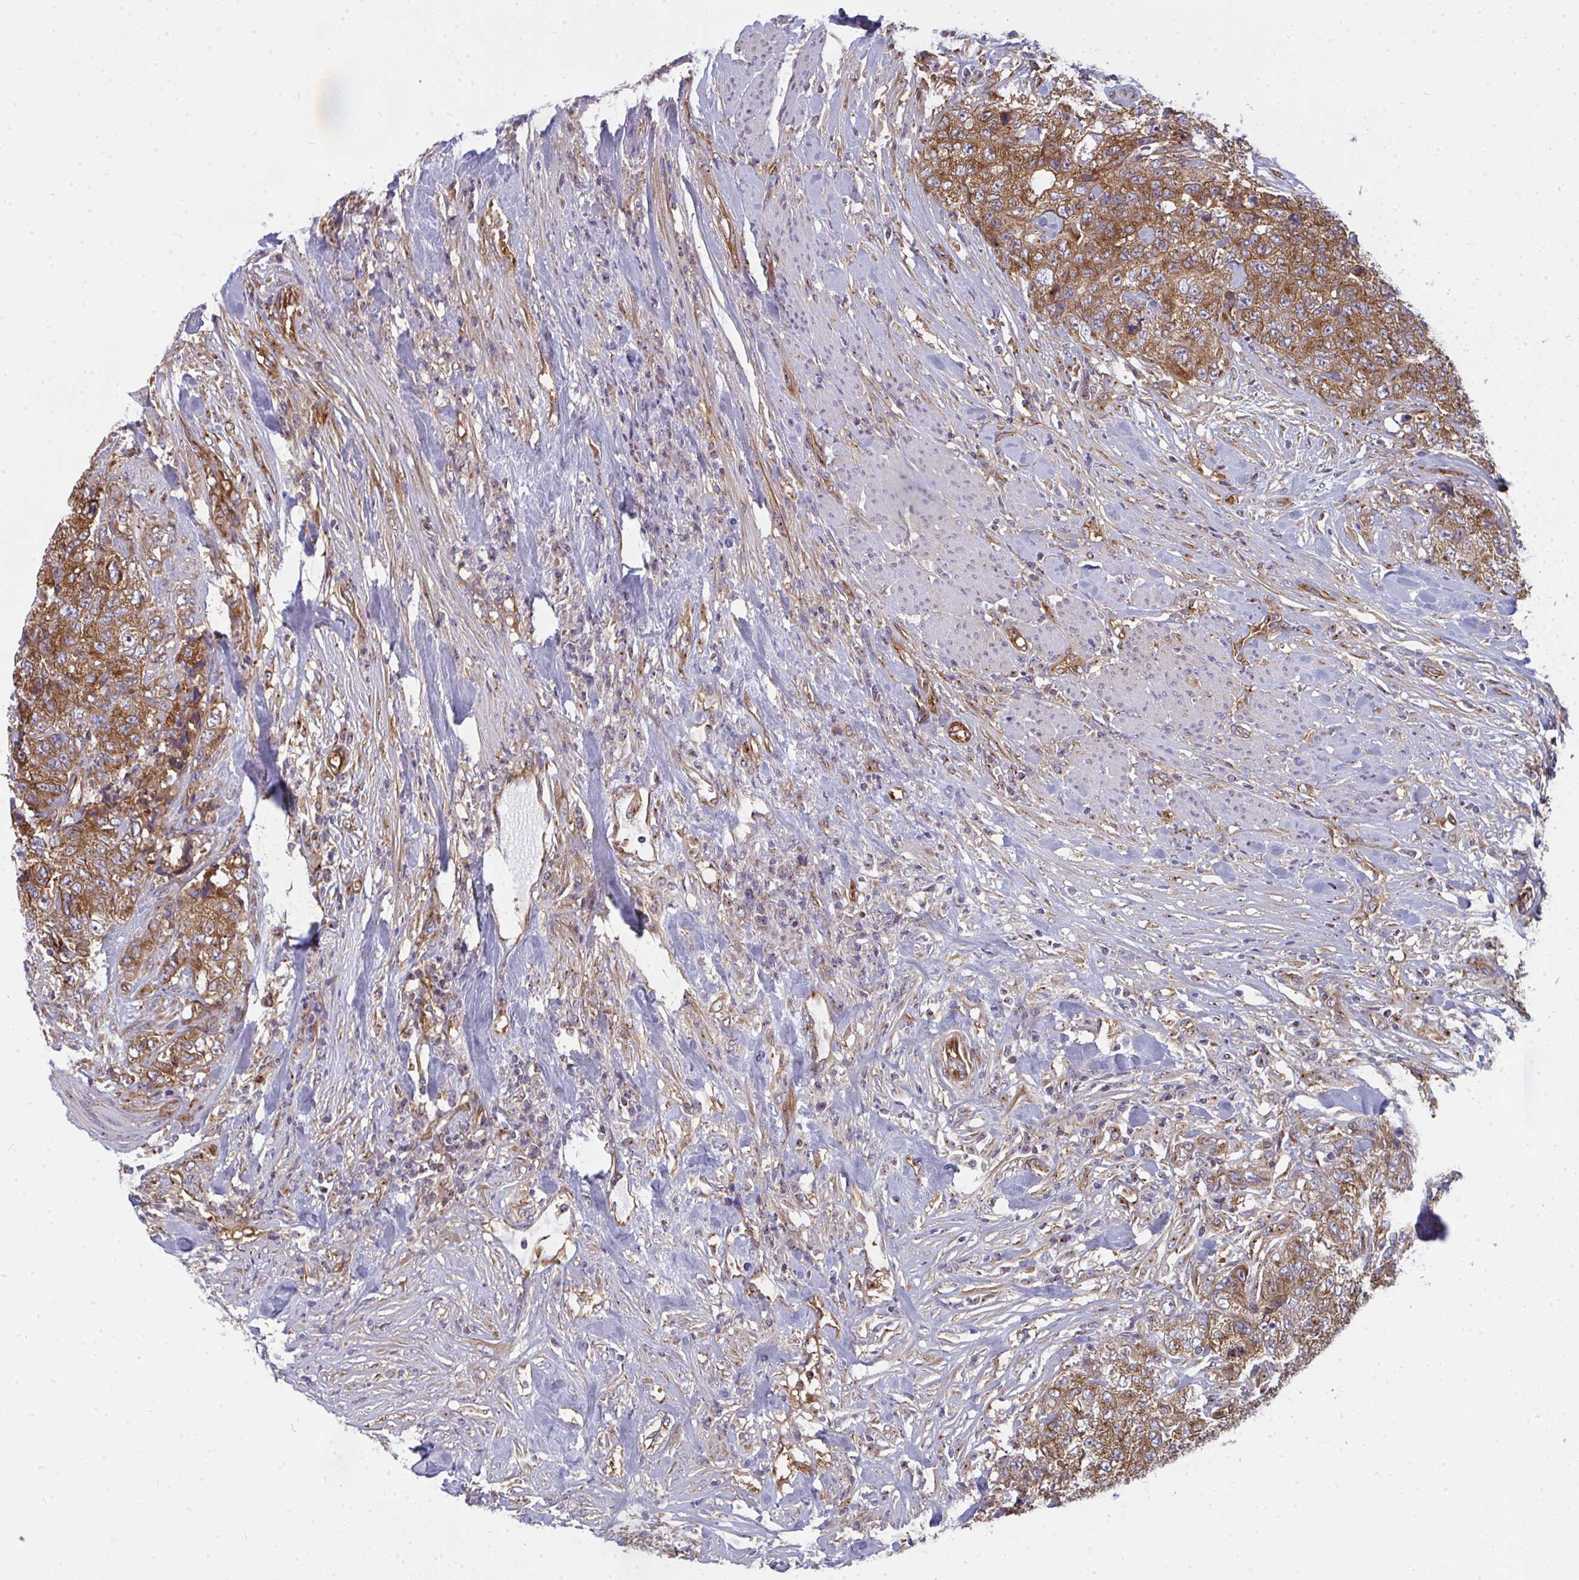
{"staining": {"intensity": "strong", "quantity": ">75%", "location": "cytoplasmic/membranous"}, "tissue": "urothelial cancer", "cell_type": "Tumor cells", "image_type": "cancer", "snomed": [{"axis": "morphology", "description": "Urothelial carcinoma, High grade"}, {"axis": "topography", "description": "Urinary bladder"}], "caption": "The image exhibits immunohistochemical staining of urothelial carcinoma (high-grade). There is strong cytoplasmic/membranous staining is seen in about >75% of tumor cells. Using DAB (brown) and hematoxylin (blue) stains, captured at high magnification using brightfield microscopy.", "gene": "DYNC1I2", "patient": {"sex": "female", "age": 78}}